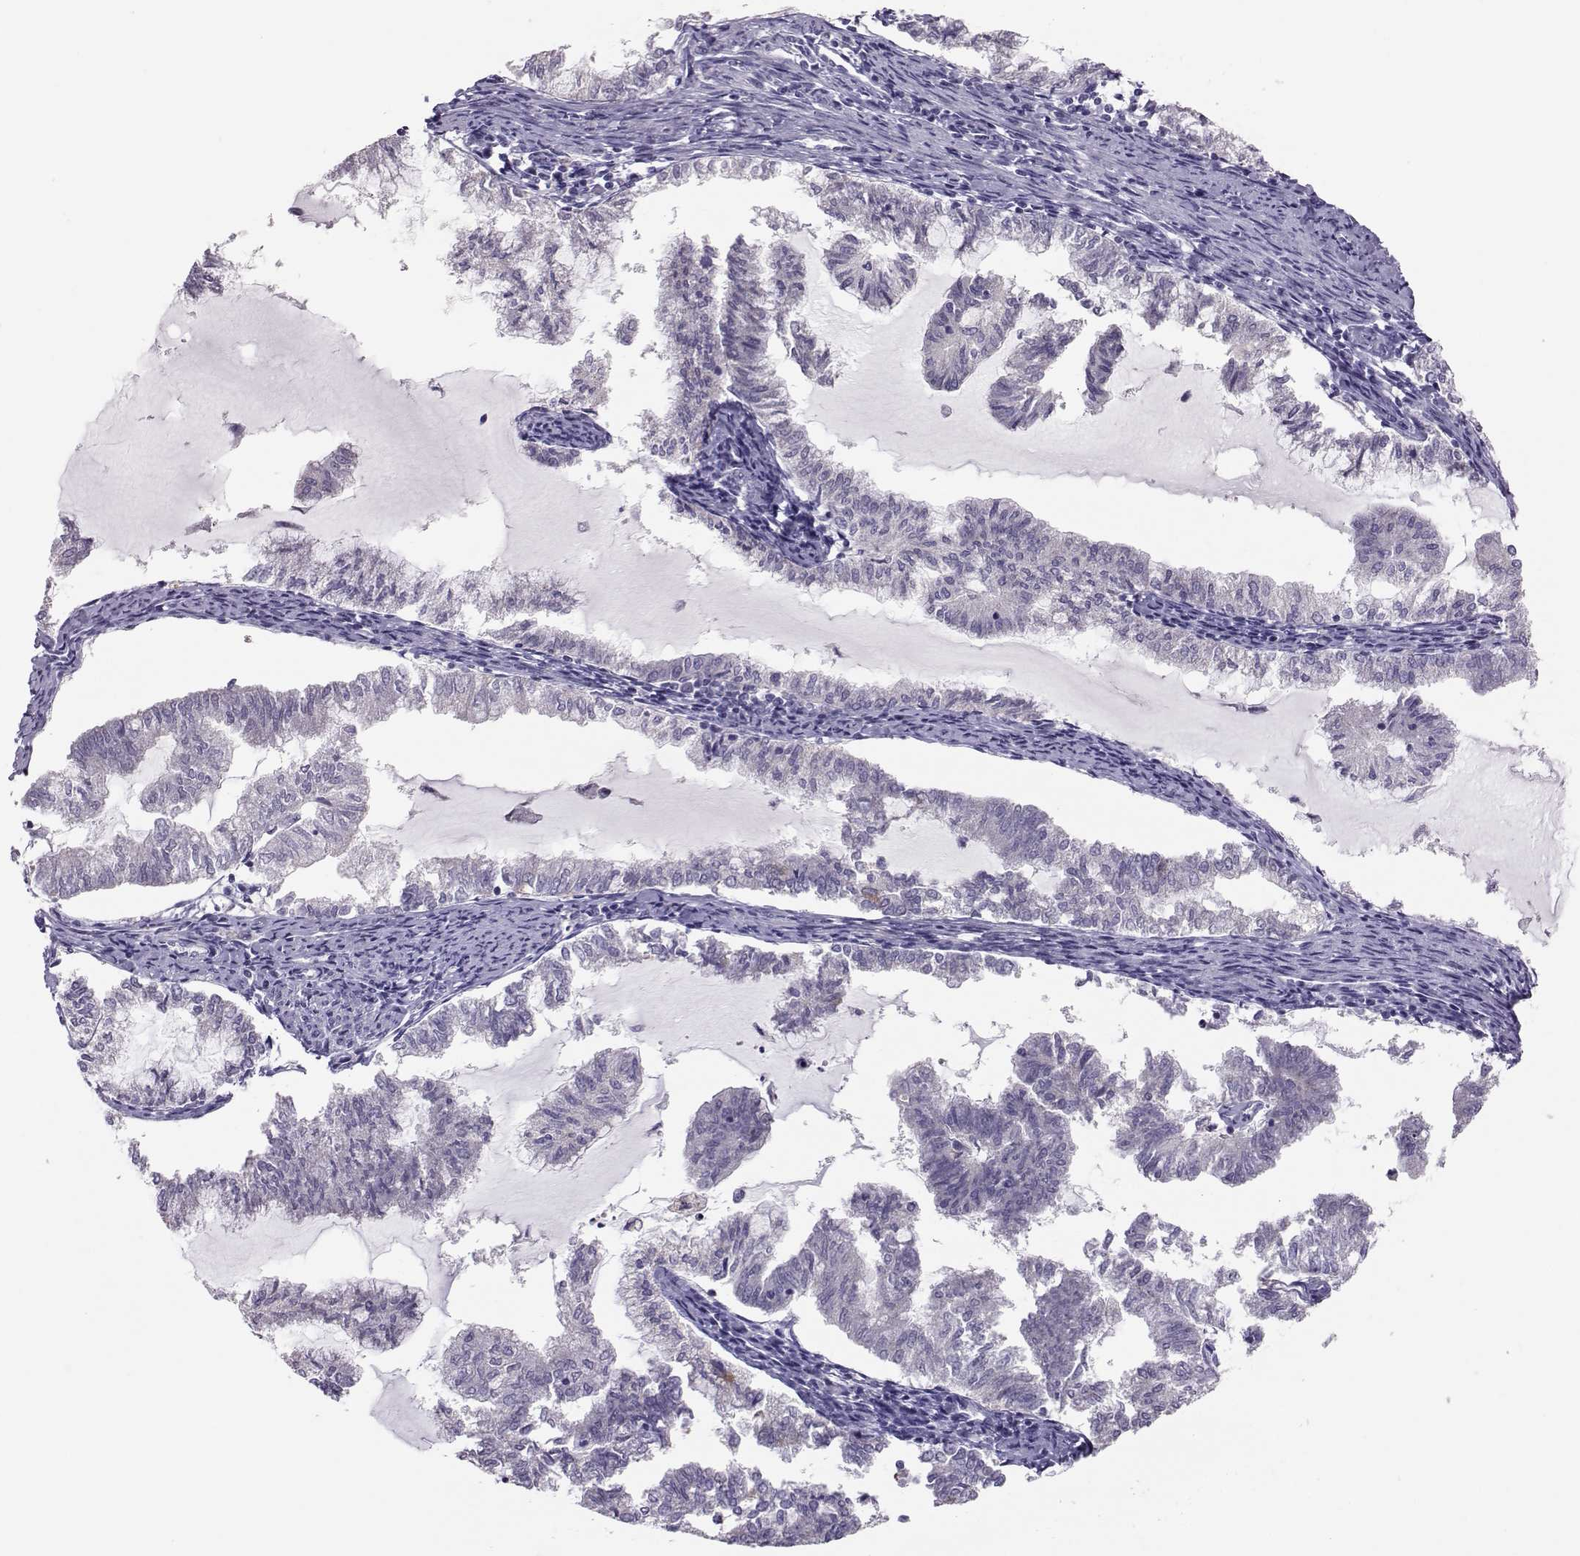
{"staining": {"intensity": "negative", "quantity": "none", "location": "none"}, "tissue": "endometrial cancer", "cell_type": "Tumor cells", "image_type": "cancer", "snomed": [{"axis": "morphology", "description": "Adenocarcinoma, NOS"}, {"axis": "topography", "description": "Endometrium"}], "caption": "An image of endometrial cancer (adenocarcinoma) stained for a protein shows no brown staining in tumor cells.", "gene": "DNAAF1", "patient": {"sex": "female", "age": 79}}